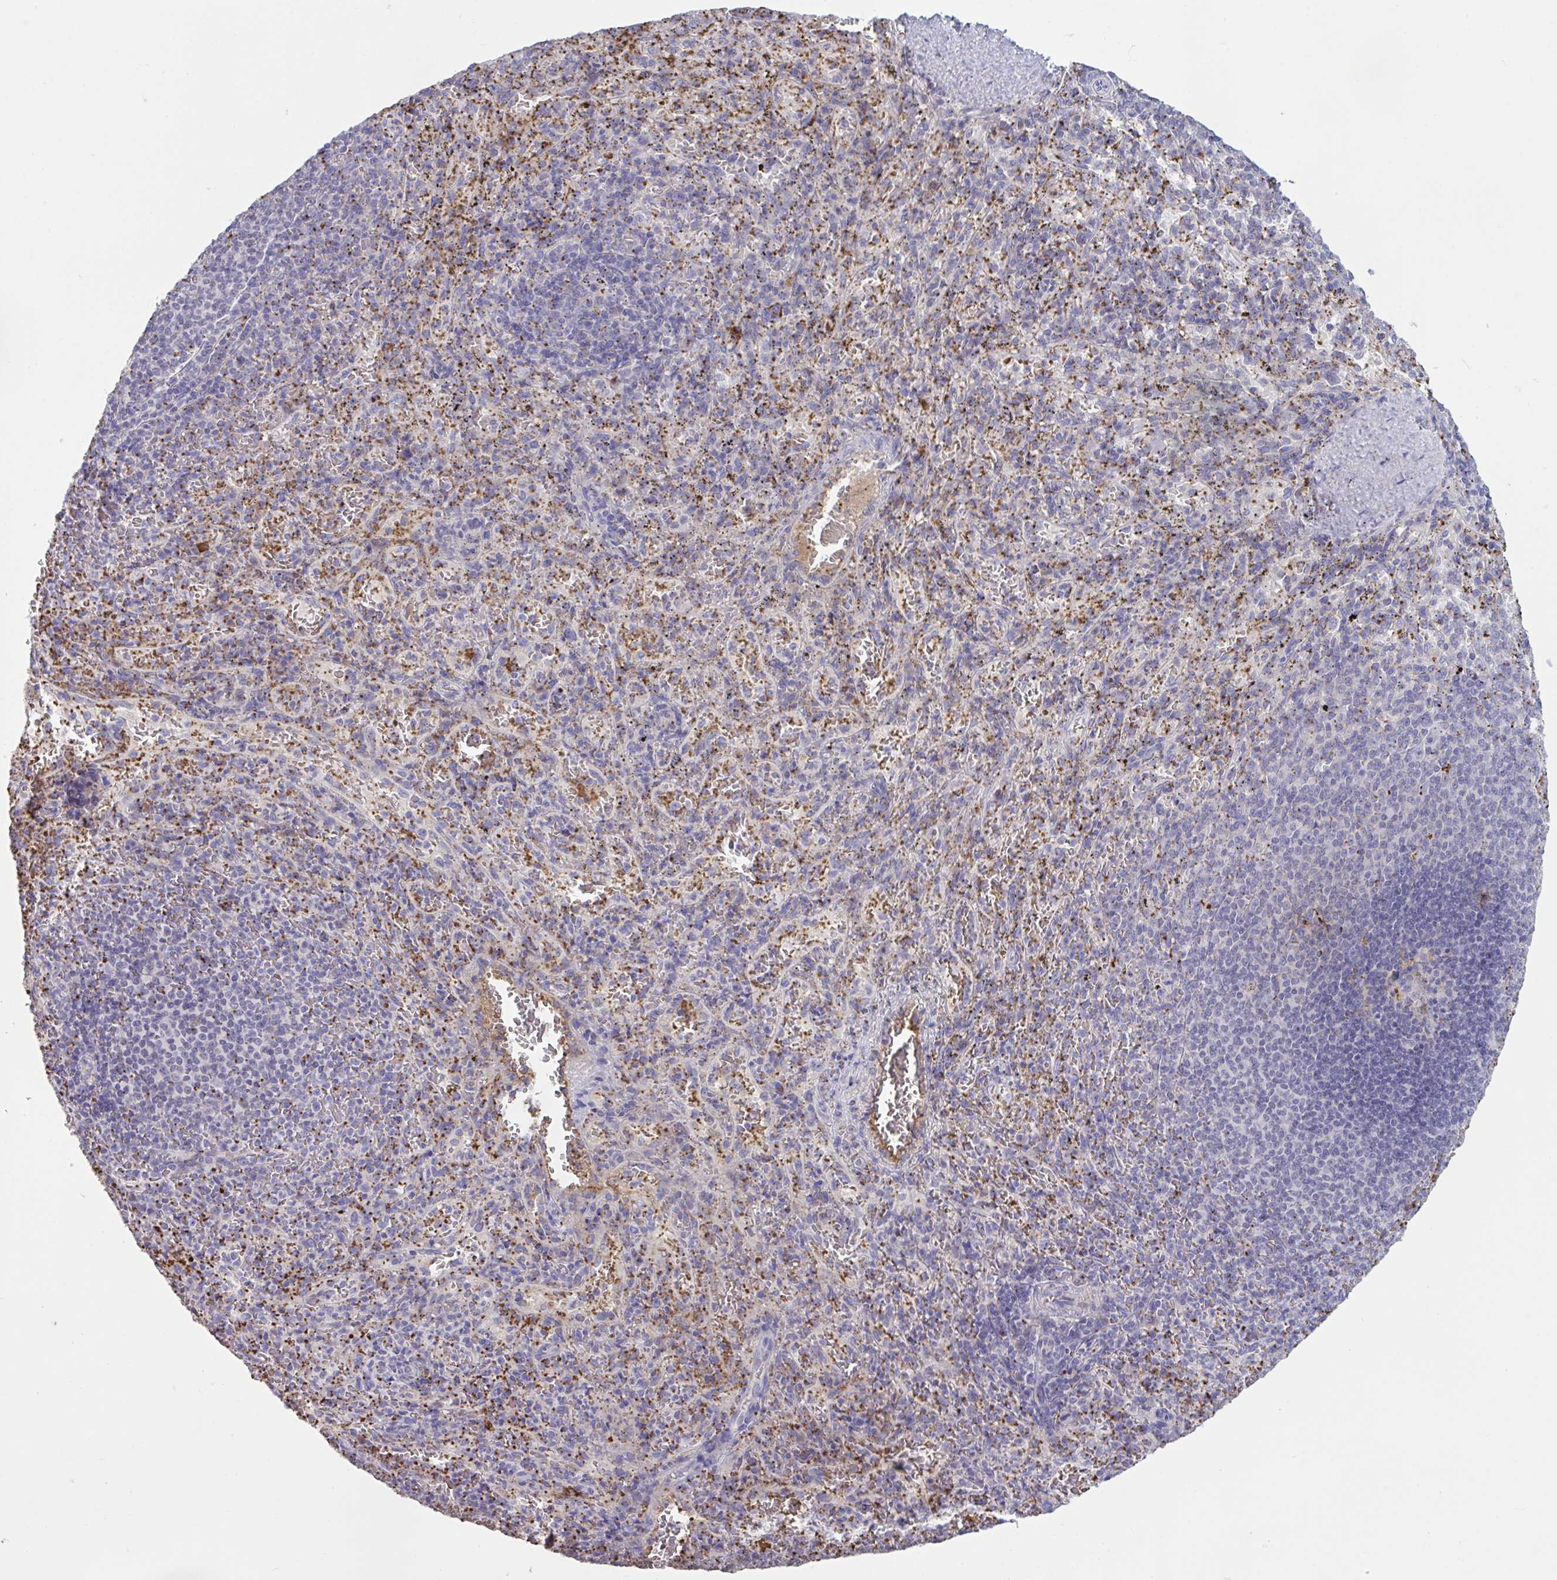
{"staining": {"intensity": "negative", "quantity": "none", "location": "none"}, "tissue": "spleen", "cell_type": "Cells in red pulp", "image_type": "normal", "snomed": [{"axis": "morphology", "description": "Normal tissue, NOS"}, {"axis": "topography", "description": "Spleen"}], "caption": "Human spleen stained for a protein using immunohistochemistry (IHC) exhibits no positivity in cells in red pulp.", "gene": "IL1R1", "patient": {"sex": "male", "age": 57}}